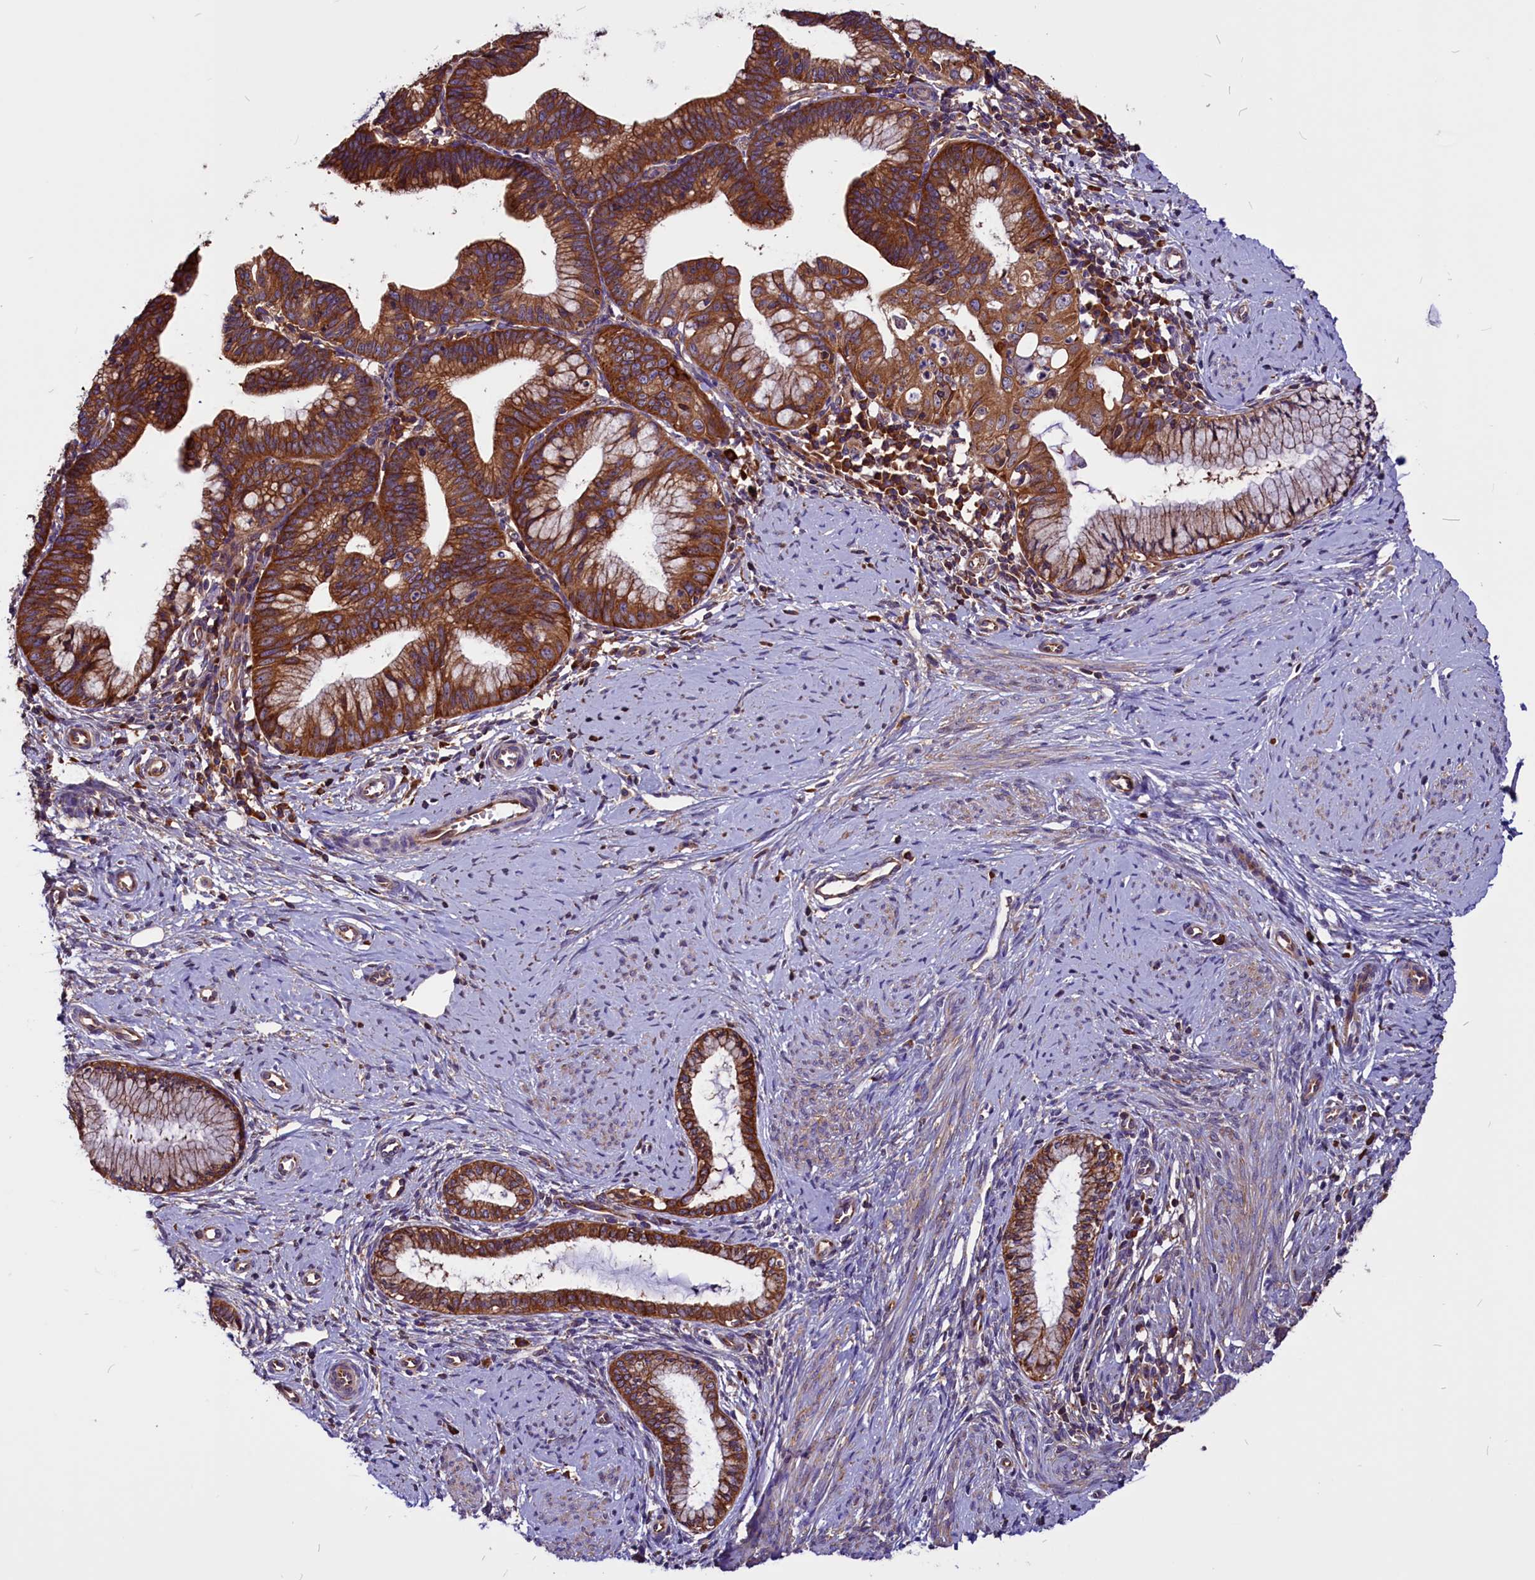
{"staining": {"intensity": "strong", "quantity": ">75%", "location": "cytoplasmic/membranous"}, "tissue": "cervical cancer", "cell_type": "Tumor cells", "image_type": "cancer", "snomed": [{"axis": "morphology", "description": "Adenocarcinoma, NOS"}, {"axis": "topography", "description": "Cervix"}], "caption": "IHC of human cervical cancer reveals high levels of strong cytoplasmic/membranous positivity in approximately >75% of tumor cells.", "gene": "EIF3G", "patient": {"sex": "female", "age": 36}}